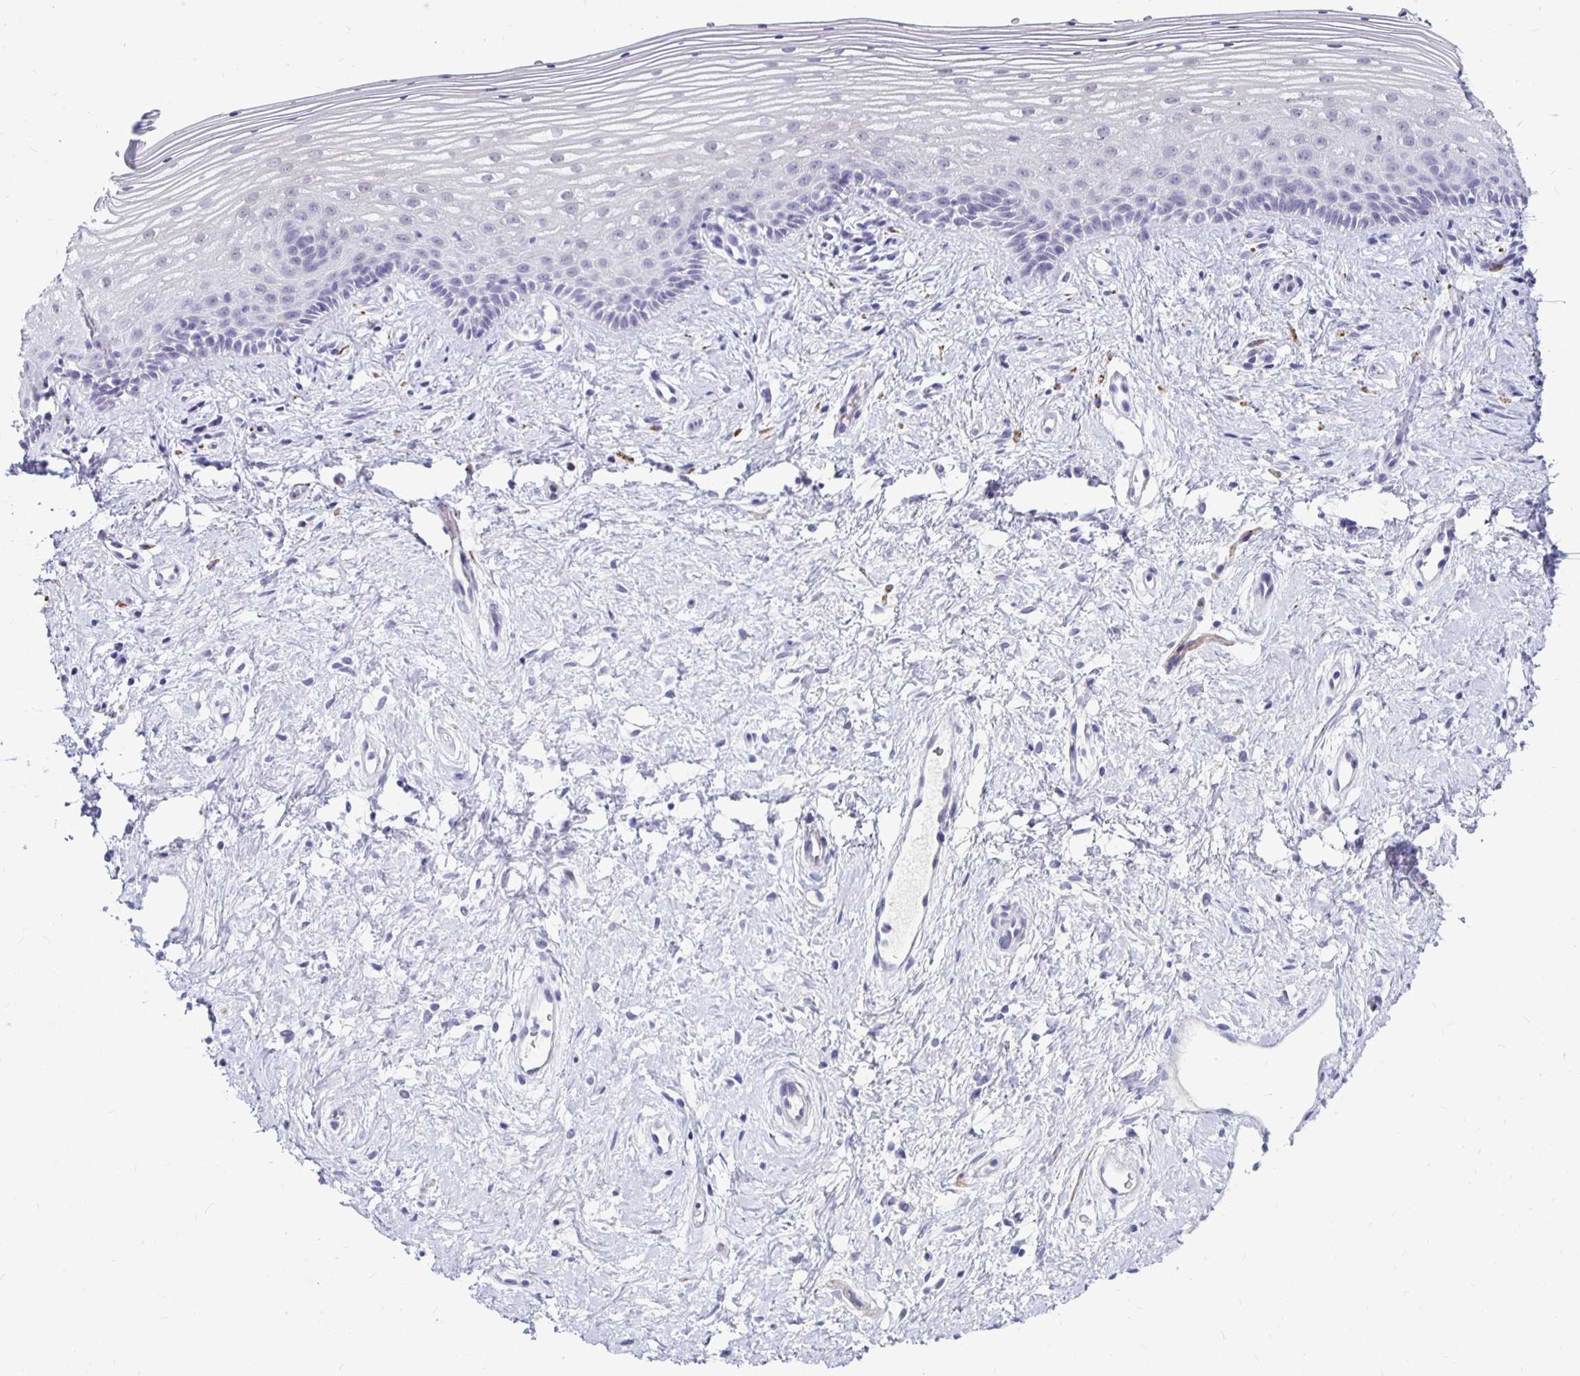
{"staining": {"intensity": "negative", "quantity": "none", "location": "none"}, "tissue": "vagina", "cell_type": "Squamous epithelial cells", "image_type": "normal", "snomed": [{"axis": "morphology", "description": "Normal tissue, NOS"}, {"axis": "topography", "description": "Vagina"}], "caption": "Immunohistochemical staining of unremarkable human vagina shows no significant expression in squamous epithelial cells. (Brightfield microscopy of DAB (3,3'-diaminobenzidine) immunohistochemistry at high magnification).", "gene": "KCNQ2", "patient": {"sex": "female", "age": 42}}